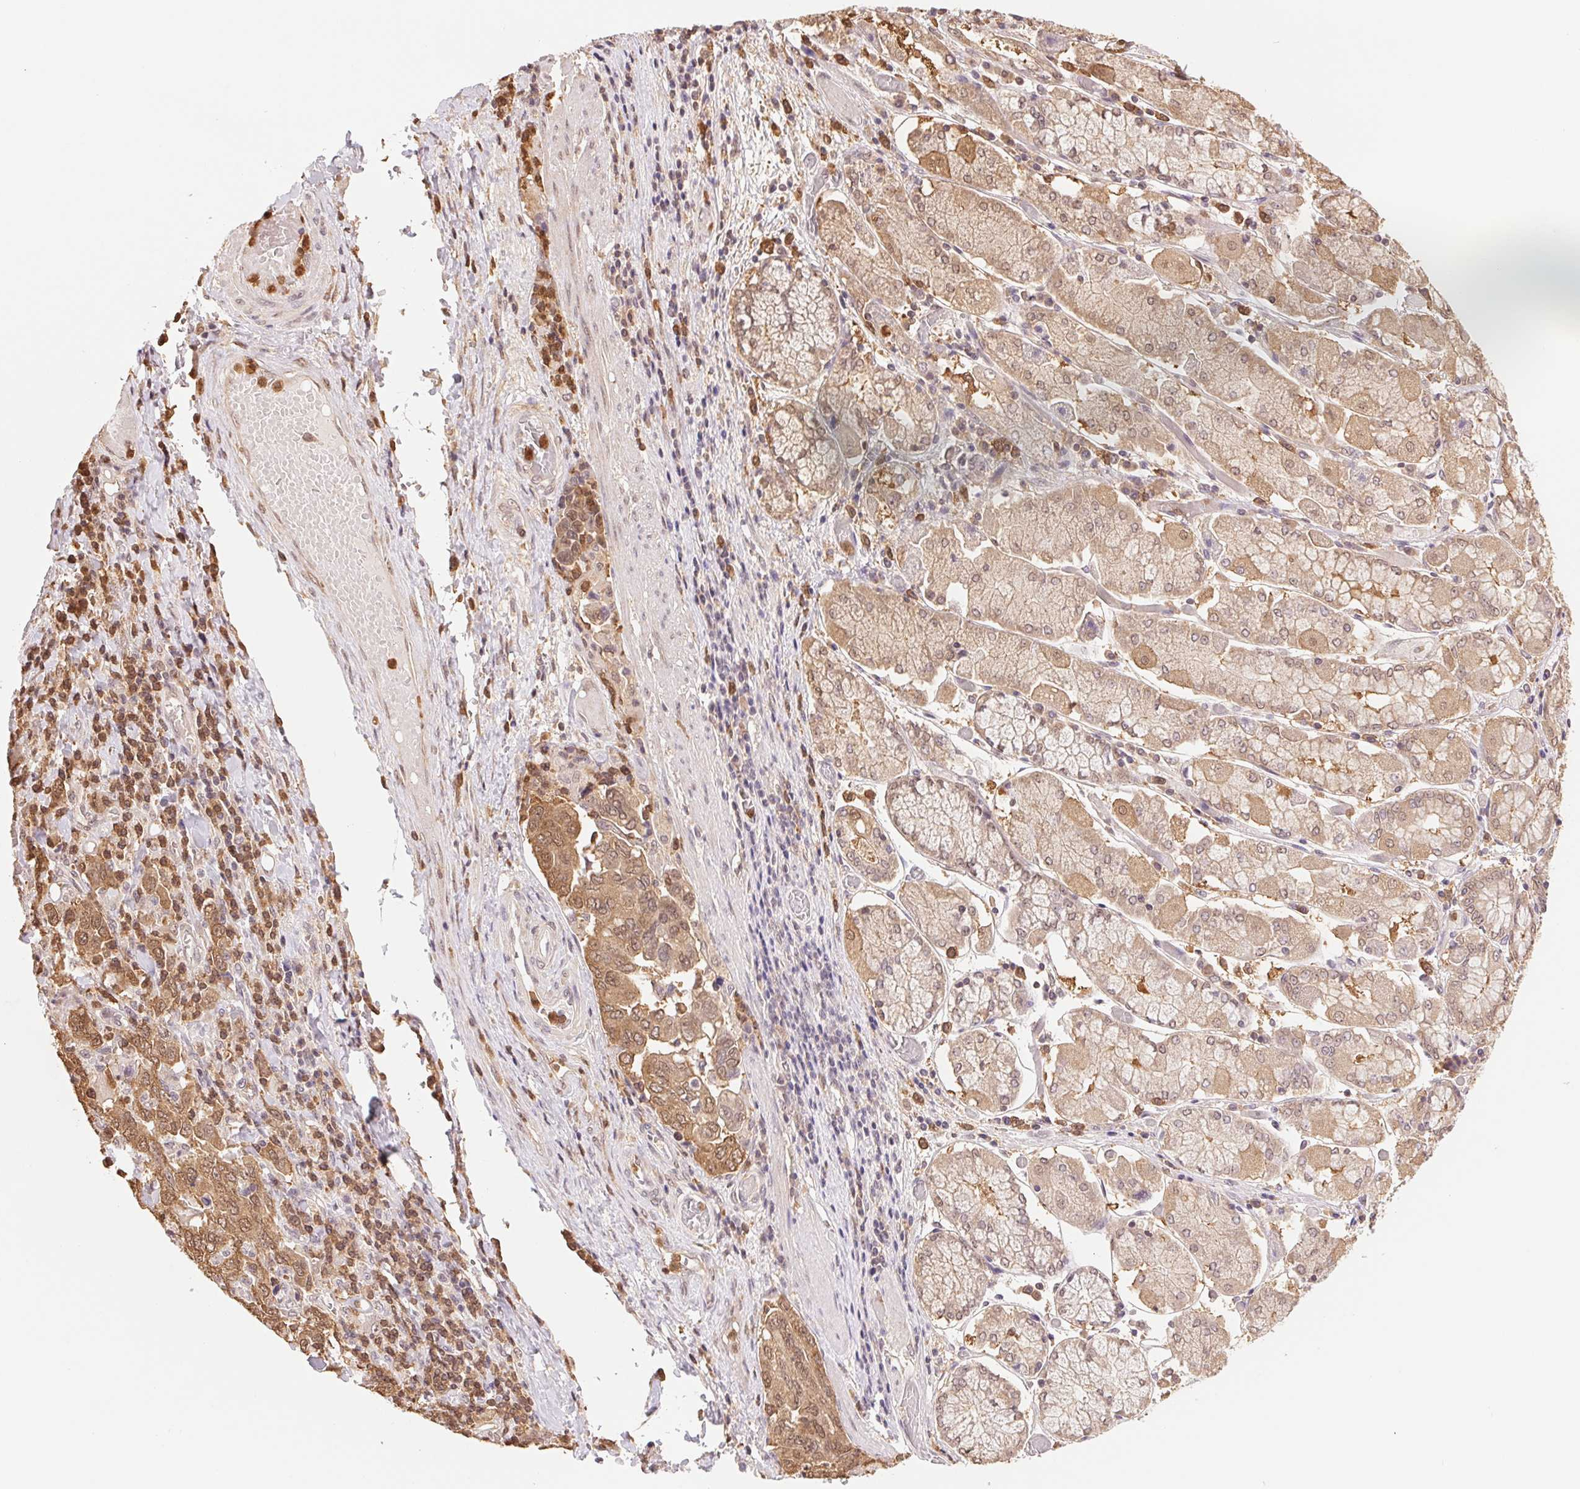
{"staining": {"intensity": "moderate", "quantity": ">75%", "location": "cytoplasmic/membranous,nuclear"}, "tissue": "stomach cancer", "cell_type": "Tumor cells", "image_type": "cancer", "snomed": [{"axis": "morphology", "description": "Adenocarcinoma, NOS"}, {"axis": "topography", "description": "Stomach, upper"}, {"axis": "topography", "description": "Stomach"}], "caption": "Moderate cytoplasmic/membranous and nuclear protein staining is identified in about >75% of tumor cells in stomach adenocarcinoma.", "gene": "CDC123", "patient": {"sex": "male", "age": 62}}